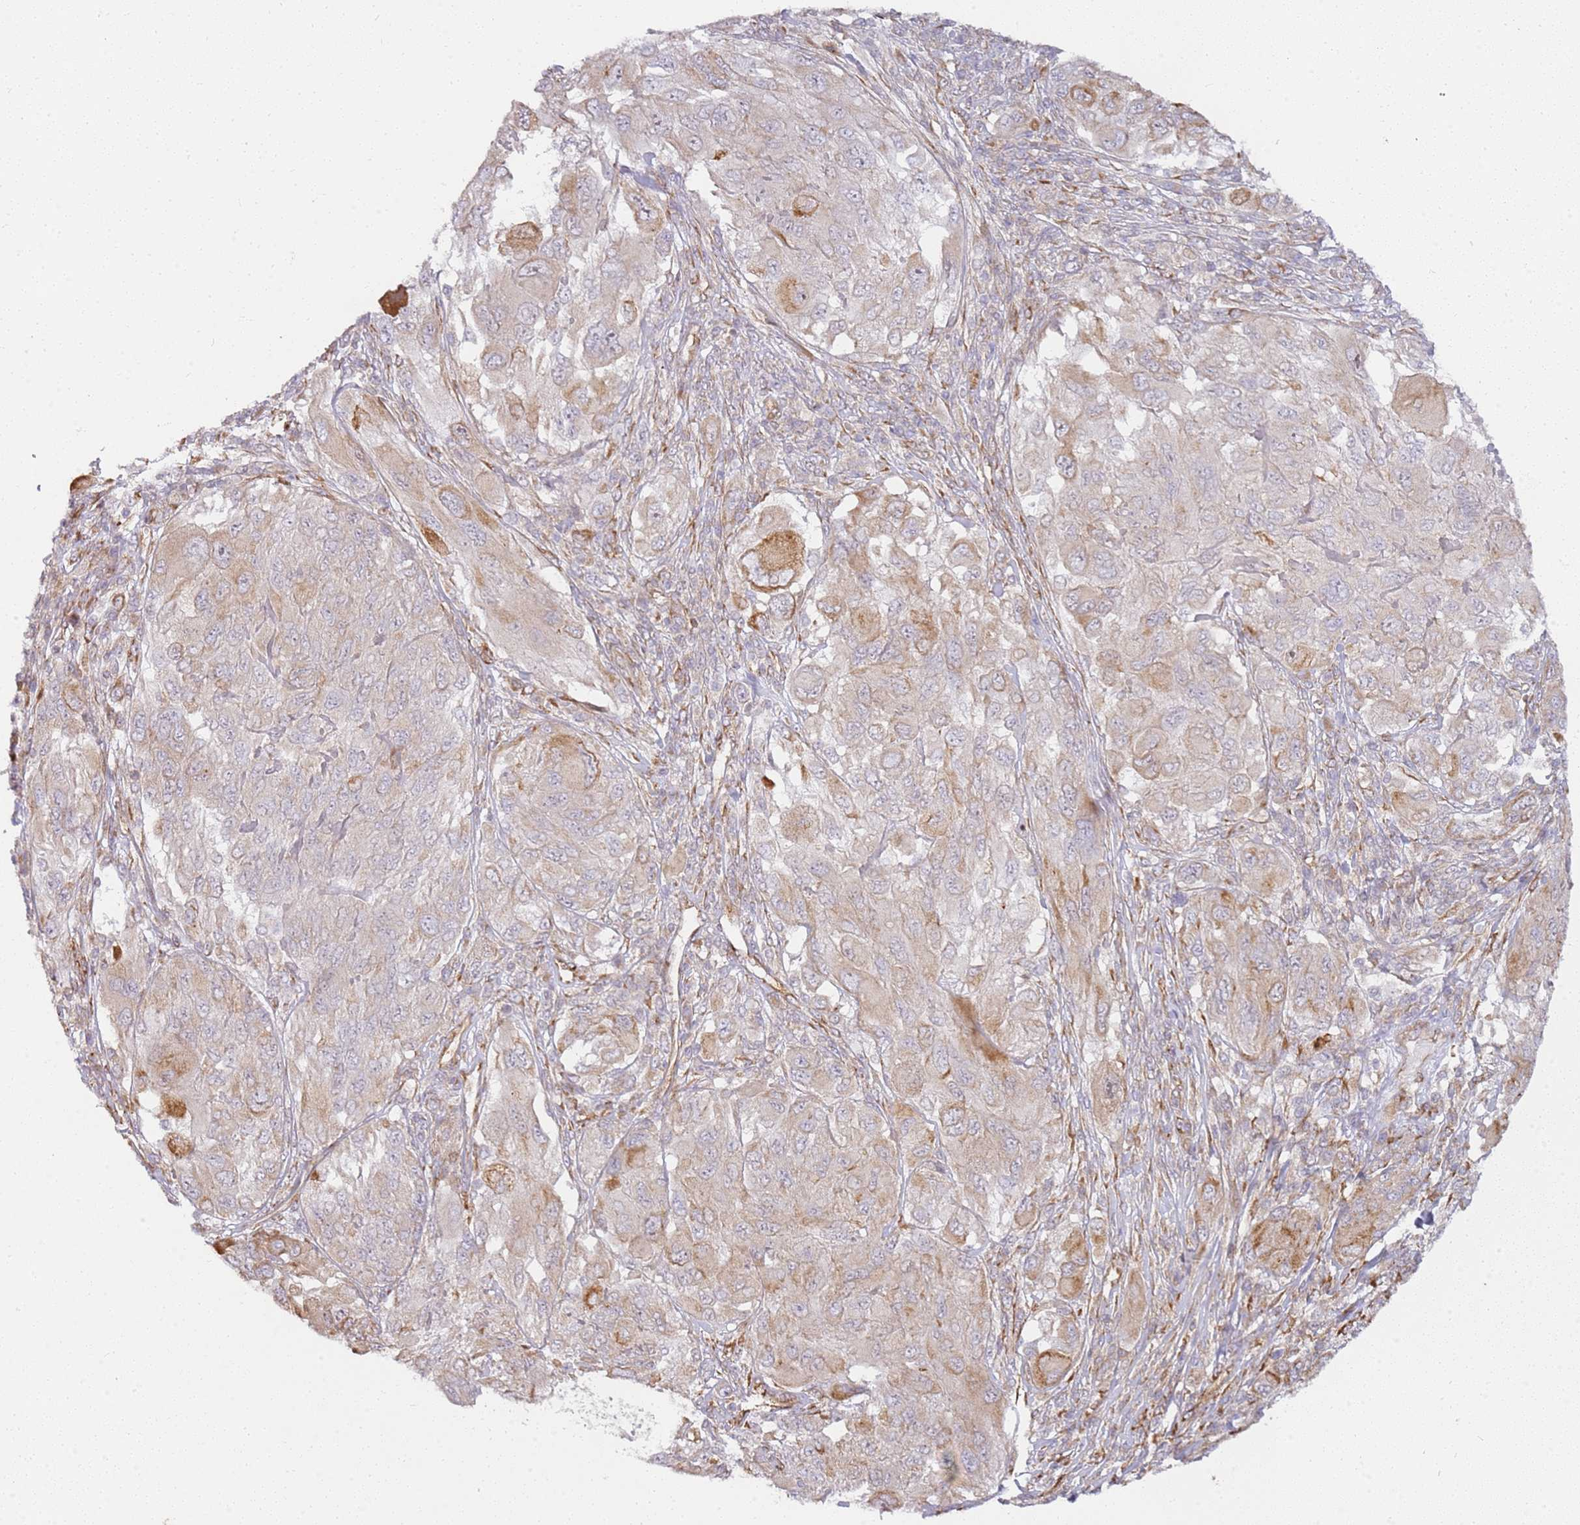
{"staining": {"intensity": "weak", "quantity": "25%-75%", "location": "cytoplasmic/membranous"}, "tissue": "melanoma", "cell_type": "Tumor cells", "image_type": "cancer", "snomed": [{"axis": "morphology", "description": "Malignant melanoma, NOS"}, {"axis": "topography", "description": "Skin"}], "caption": "Malignant melanoma stained for a protein (brown) displays weak cytoplasmic/membranous positive positivity in about 25%-75% of tumor cells.", "gene": "GRAP", "patient": {"sex": "female", "age": 91}}